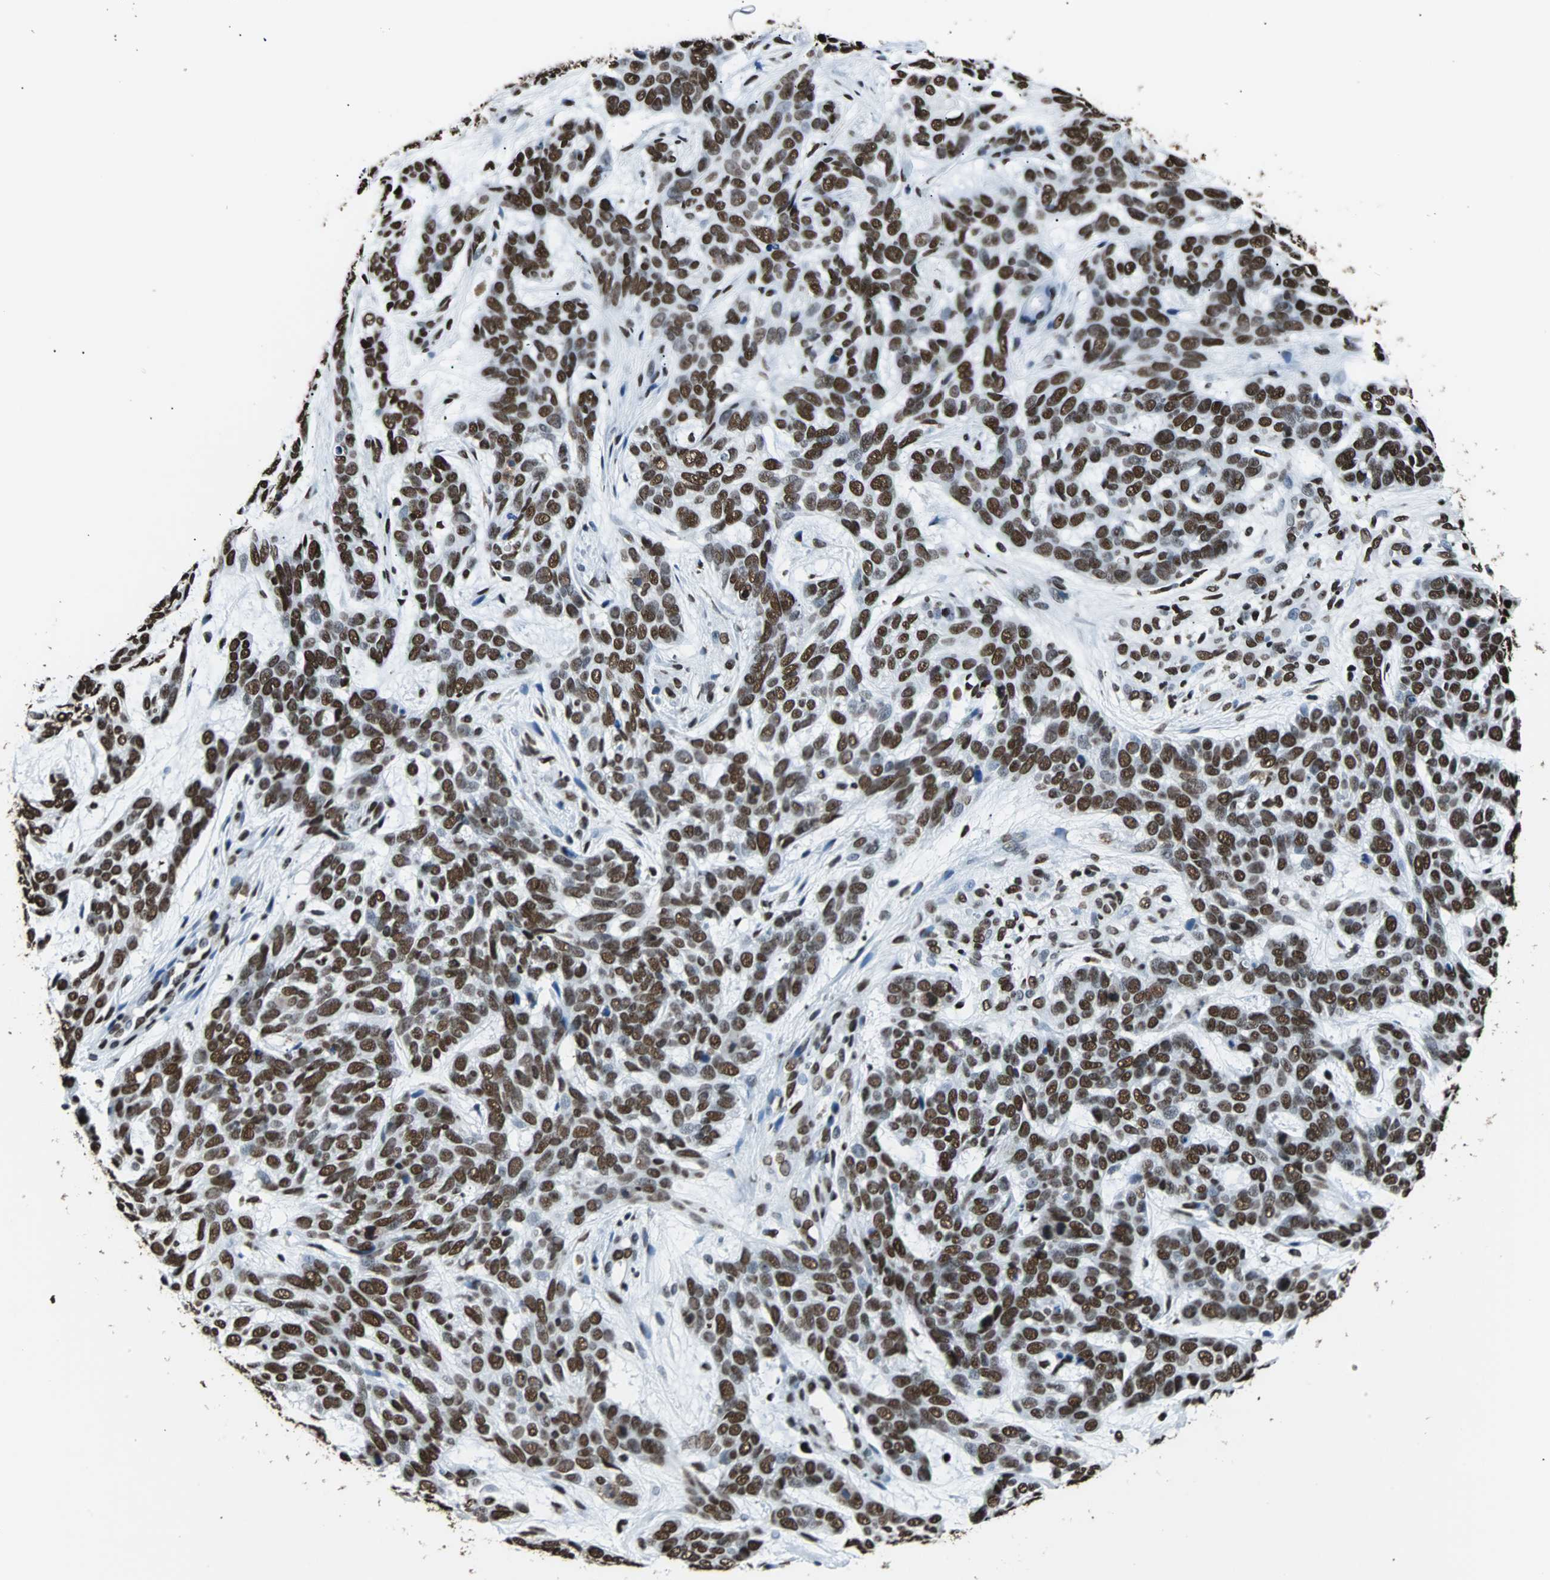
{"staining": {"intensity": "strong", "quantity": ">75%", "location": "nuclear"}, "tissue": "skin cancer", "cell_type": "Tumor cells", "image_type": "cancer", "snomed": [{"axis": "morphology", "description": "Basal cell carcinoma"}, {"axis": "topography", "description": "Skin"}], "caption": "About >75% of tumor cells in skin basal cell carcinoma display strong nuclear protein staining as visualized by brown immunohistochemical staining.", "gene": "FUBP1", "patient": {"sex": "male", "age": 87}}